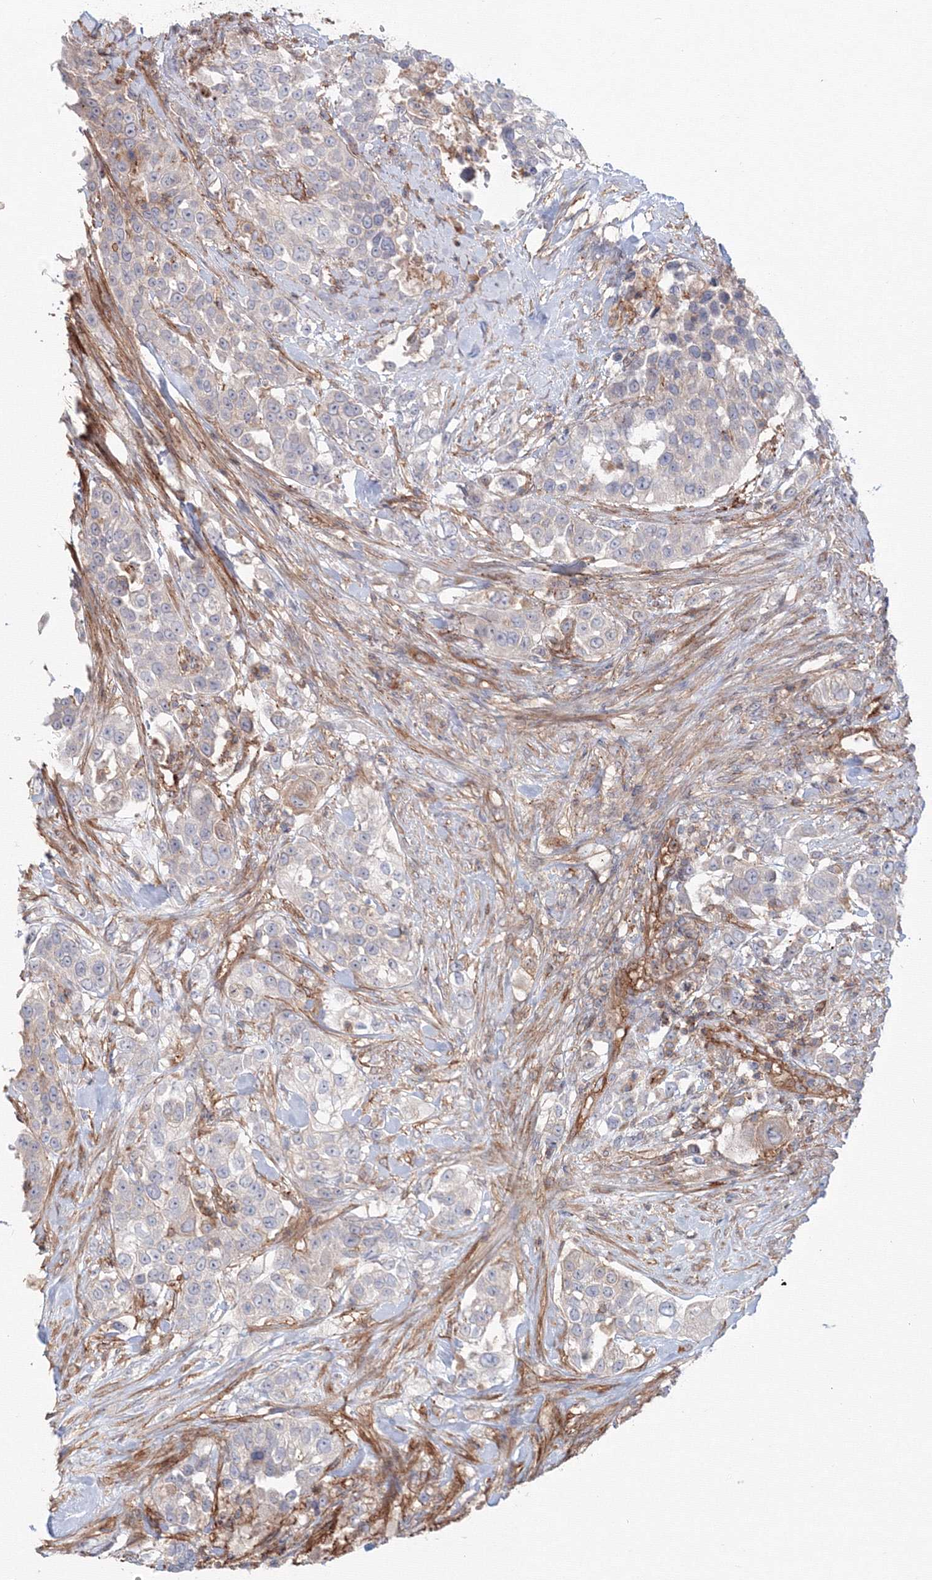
{"staining": {"intensity": "negative", "quantity": "none", "location": "none"}, "tissue": "urothelial cancer", "cell_type": "Tumor cells", "image_type": "cancer", "snomed": [{"axis": "morphology", "description": "Urothelial carcinoma, High grade"}, {"axis": "topography", "description": "Urinary bladder"}], "caption": "Immunohistochemistry (IHC) of human urothelial cancer displays no positivity in tumor cells.", "gene": "SH3PXD2A", "patient": {"sex": "female", "age": 80}}